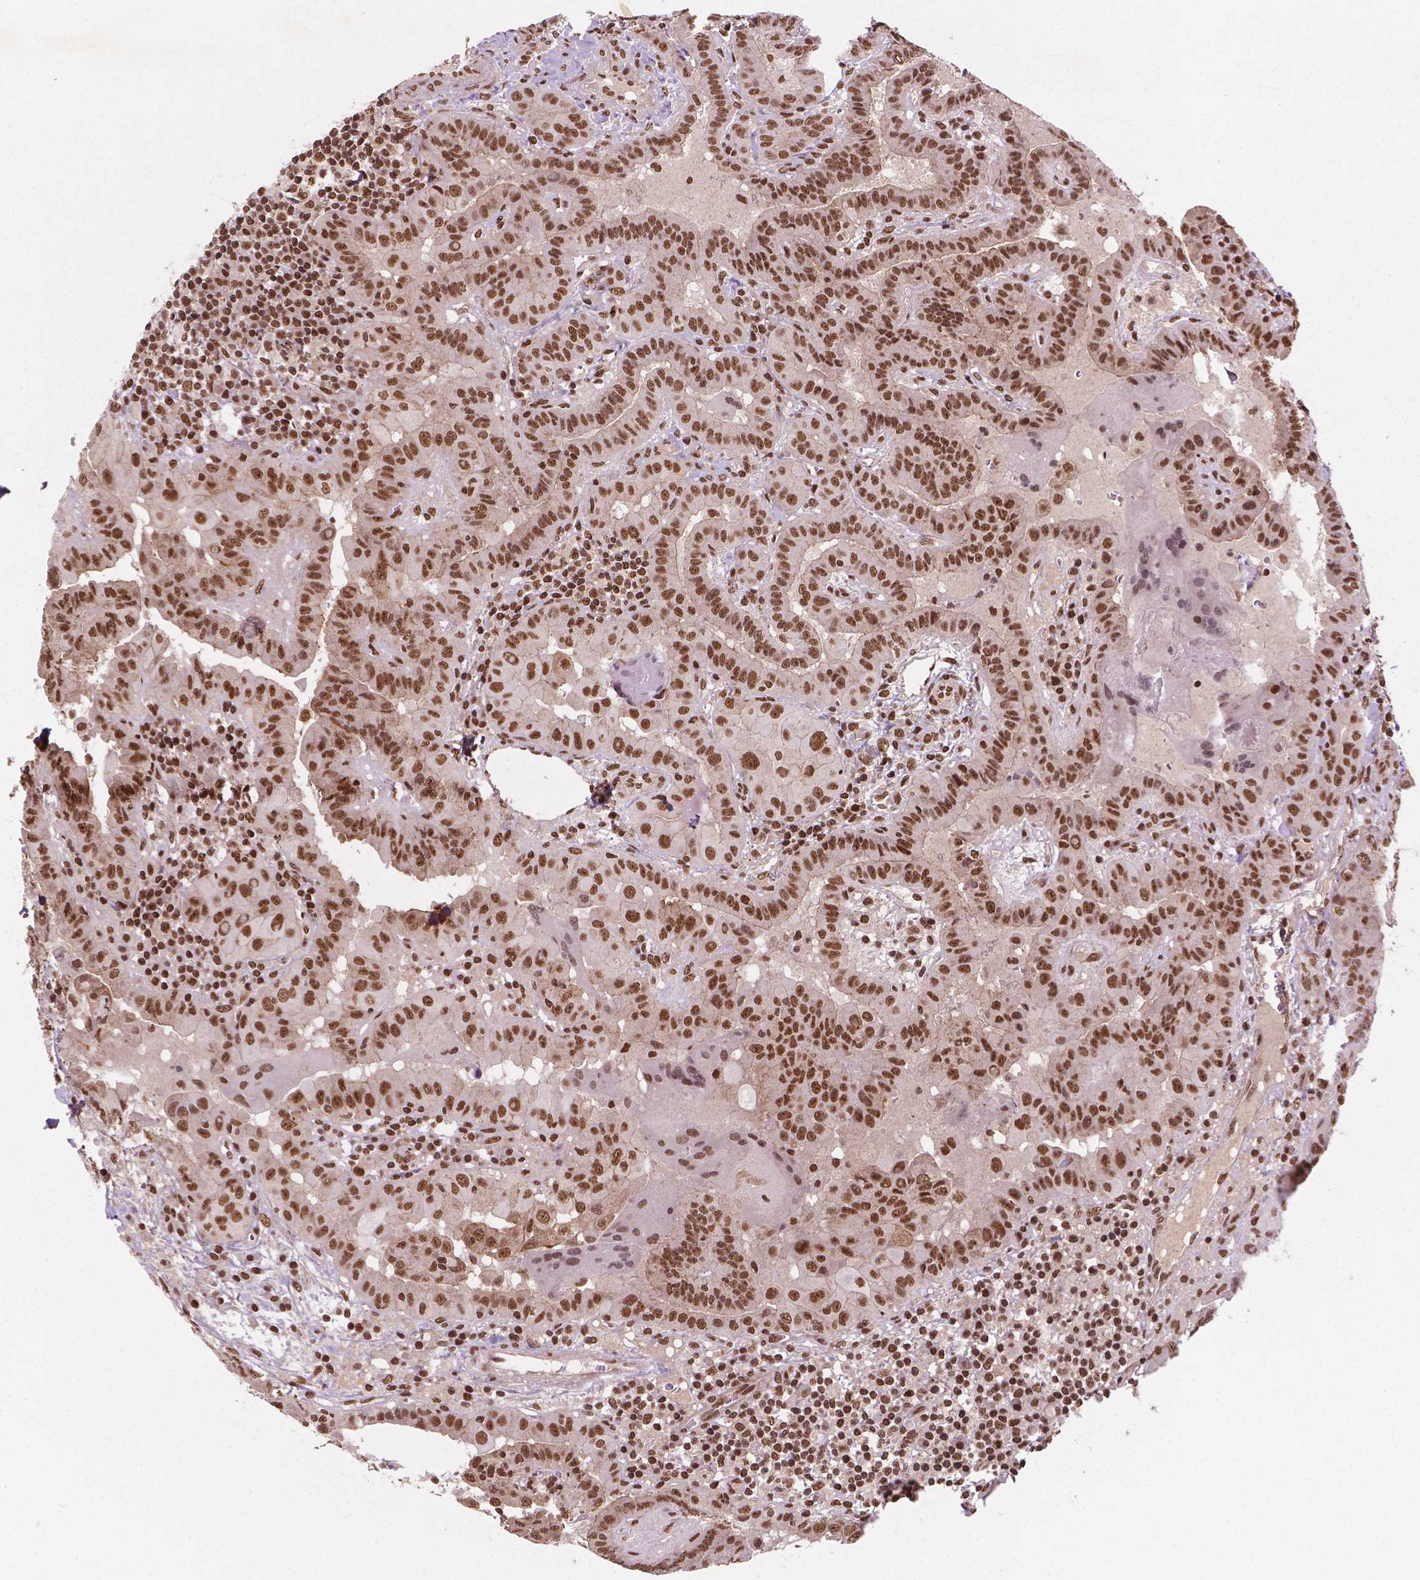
{"staining": {"intensity": "strong", "quantity": ">75%", "location": "nuclear"}, "tissue": "thyroid cancer", "cell_type": "Tumor cells", "image_type": "cancer", "snomed": [{"axis": "morphology", "description": "Papillary adenocarcinoma, NOS"}, {"axis": "topography", "description": "Thyroid gland"}], "caption": "High-magnification brightfield microscopy of thyroid cancer (papillary adenocarcinoma) stained with DAB (brown) and counterstained with hematoxylin (blue). tumor cells exhibit strong nuclear staining is seen in about>75% of cells.", "gene": "SIRT6", "patient": {"sex": "female", "age": 37}}